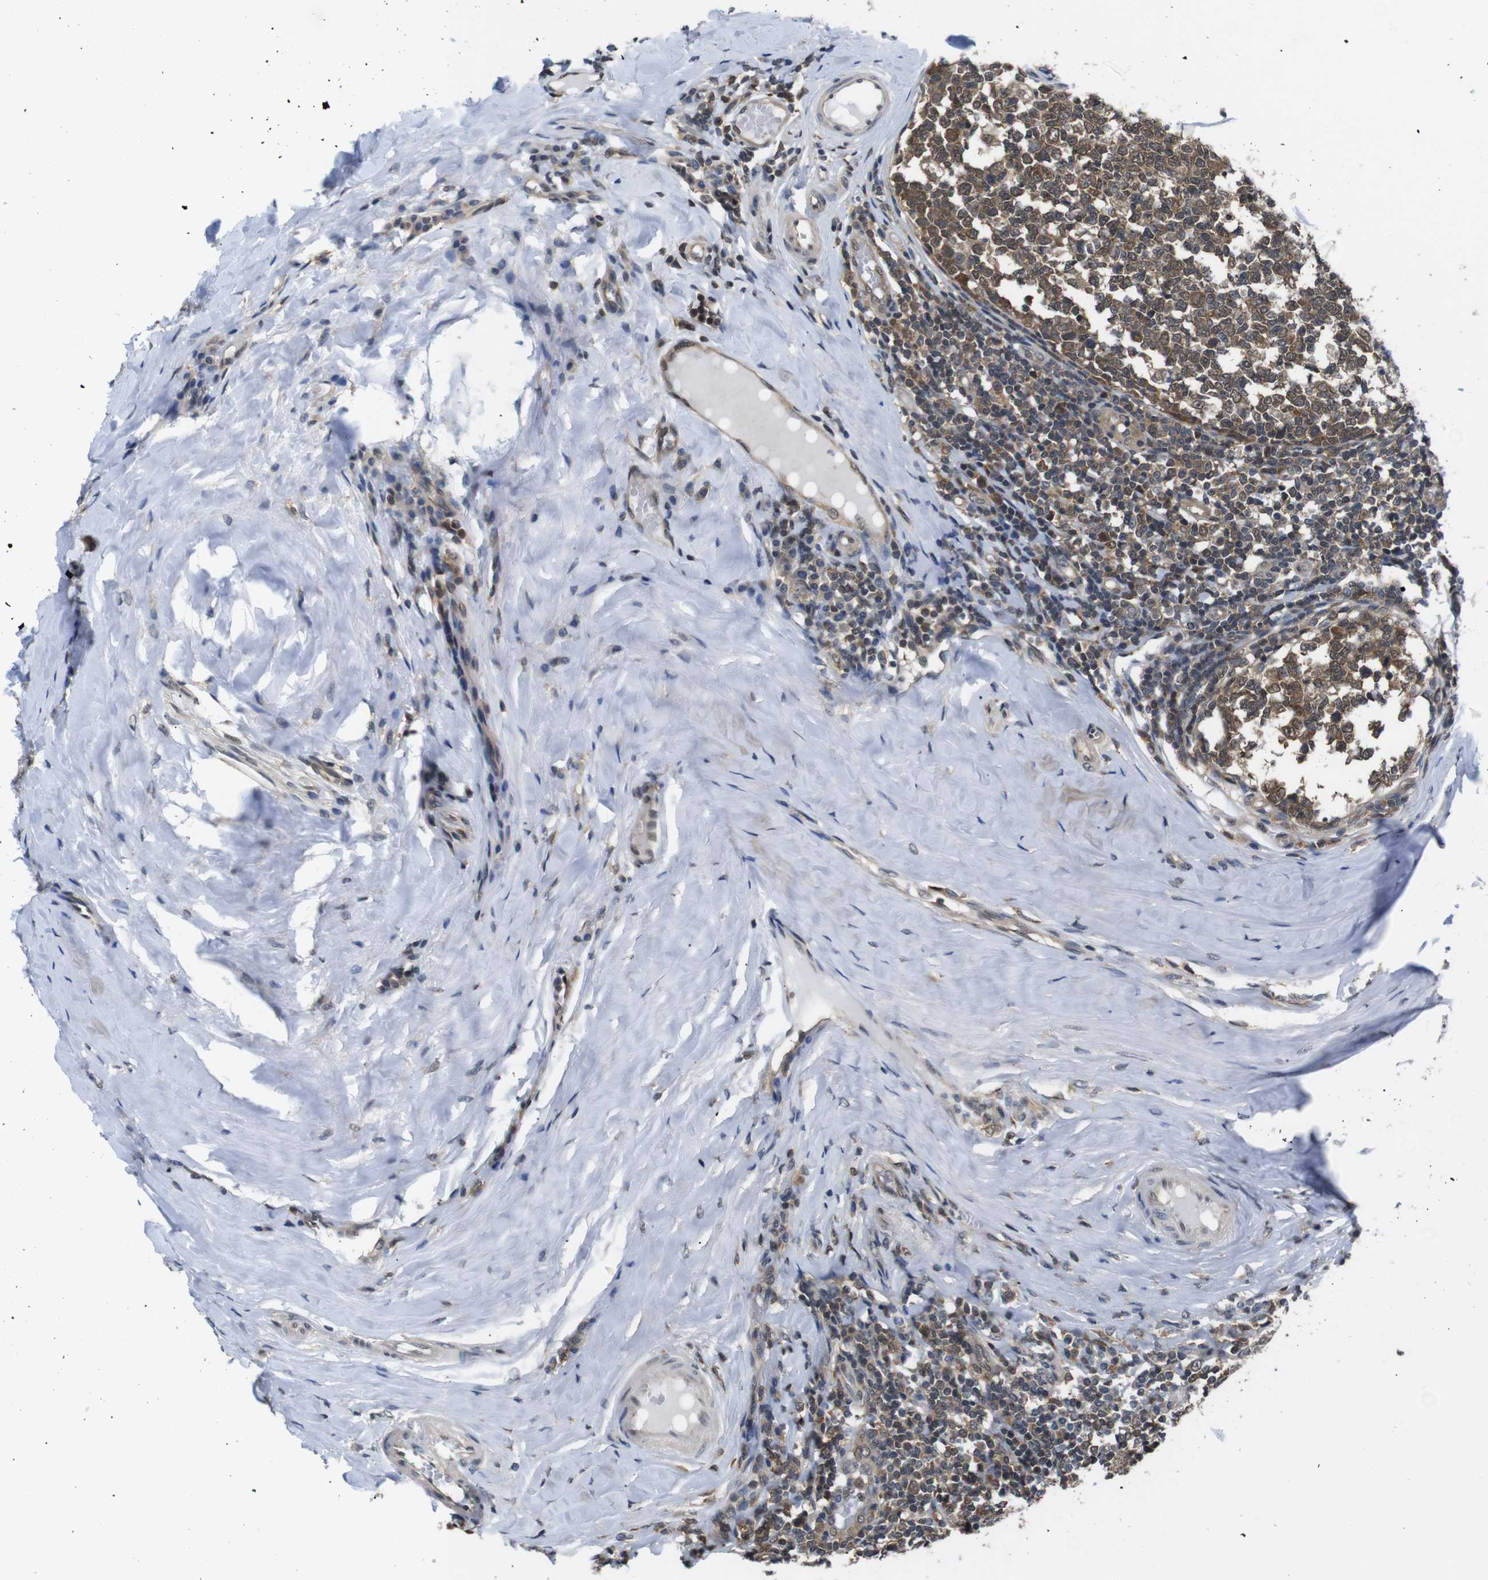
{"staining": {"intensity": "moderate", "quantity": ">75%", "location": "cytoplasmic/membranous,nuclear"}, "tissue": "tonsil", "cell_type": "Germinal center cells", "image_type": "normal", "snomed": [{"axis": "morphology", "description": "Normal tissue, NOS"}, {"axis": "topography", "description": "Tonsil"}], "caption": "A high-resolution photomicrograph shows immunohistochemistry staining of normal tonsil, which shows moderate cytoplasmic/membranous,nuclear positivity in about >75% of germinal center cells.", "gene": "UBXN1", "patient": {"sex": "female", "age": 19}}